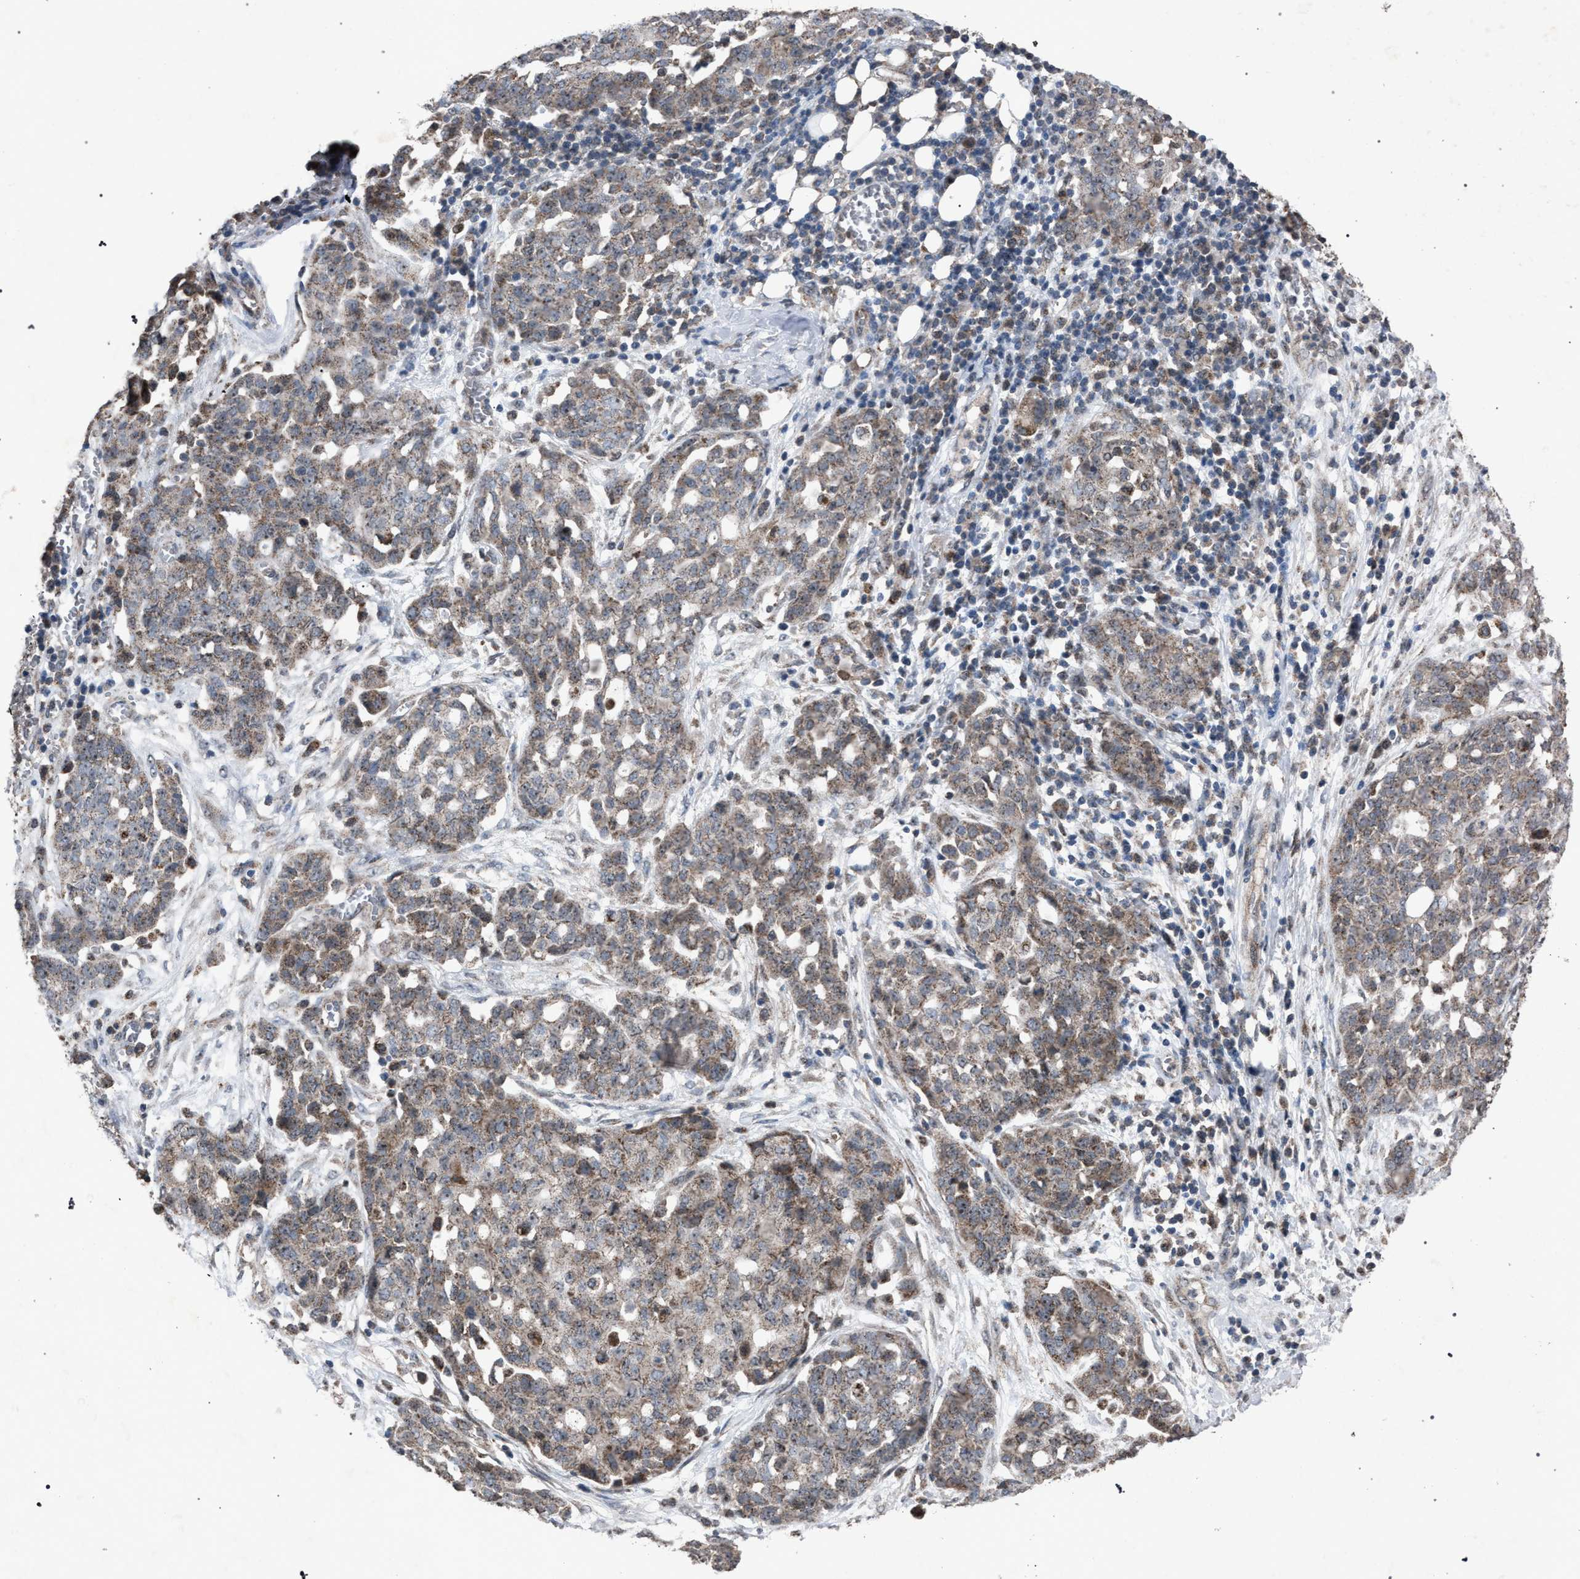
{"staining": {"intensity": "weak", "quantity": "25%-75%", "location": "cytoplasmic/membranous"}, "tissue": "ovarian cancer", "cell_type": "Tumor cells", "image_type": "cancer", "snomed": [{"axis": "morphology", "description": "Cystadenocarcinoma, serous, NOS"}, {"axis": "topography", "description": "Soft tissue"}, {"axis": "topography", "description": "Ovary"}], "caption": "This is an image of immunohistochemistry (IHC) staining of serous cystadenocarcinoma (ovarian), which shows weak staining in the cytoplasmic/membranous of tumor cells.", "gene": "HSD17B4", "patient": {"sex": "female", "age": 57}}